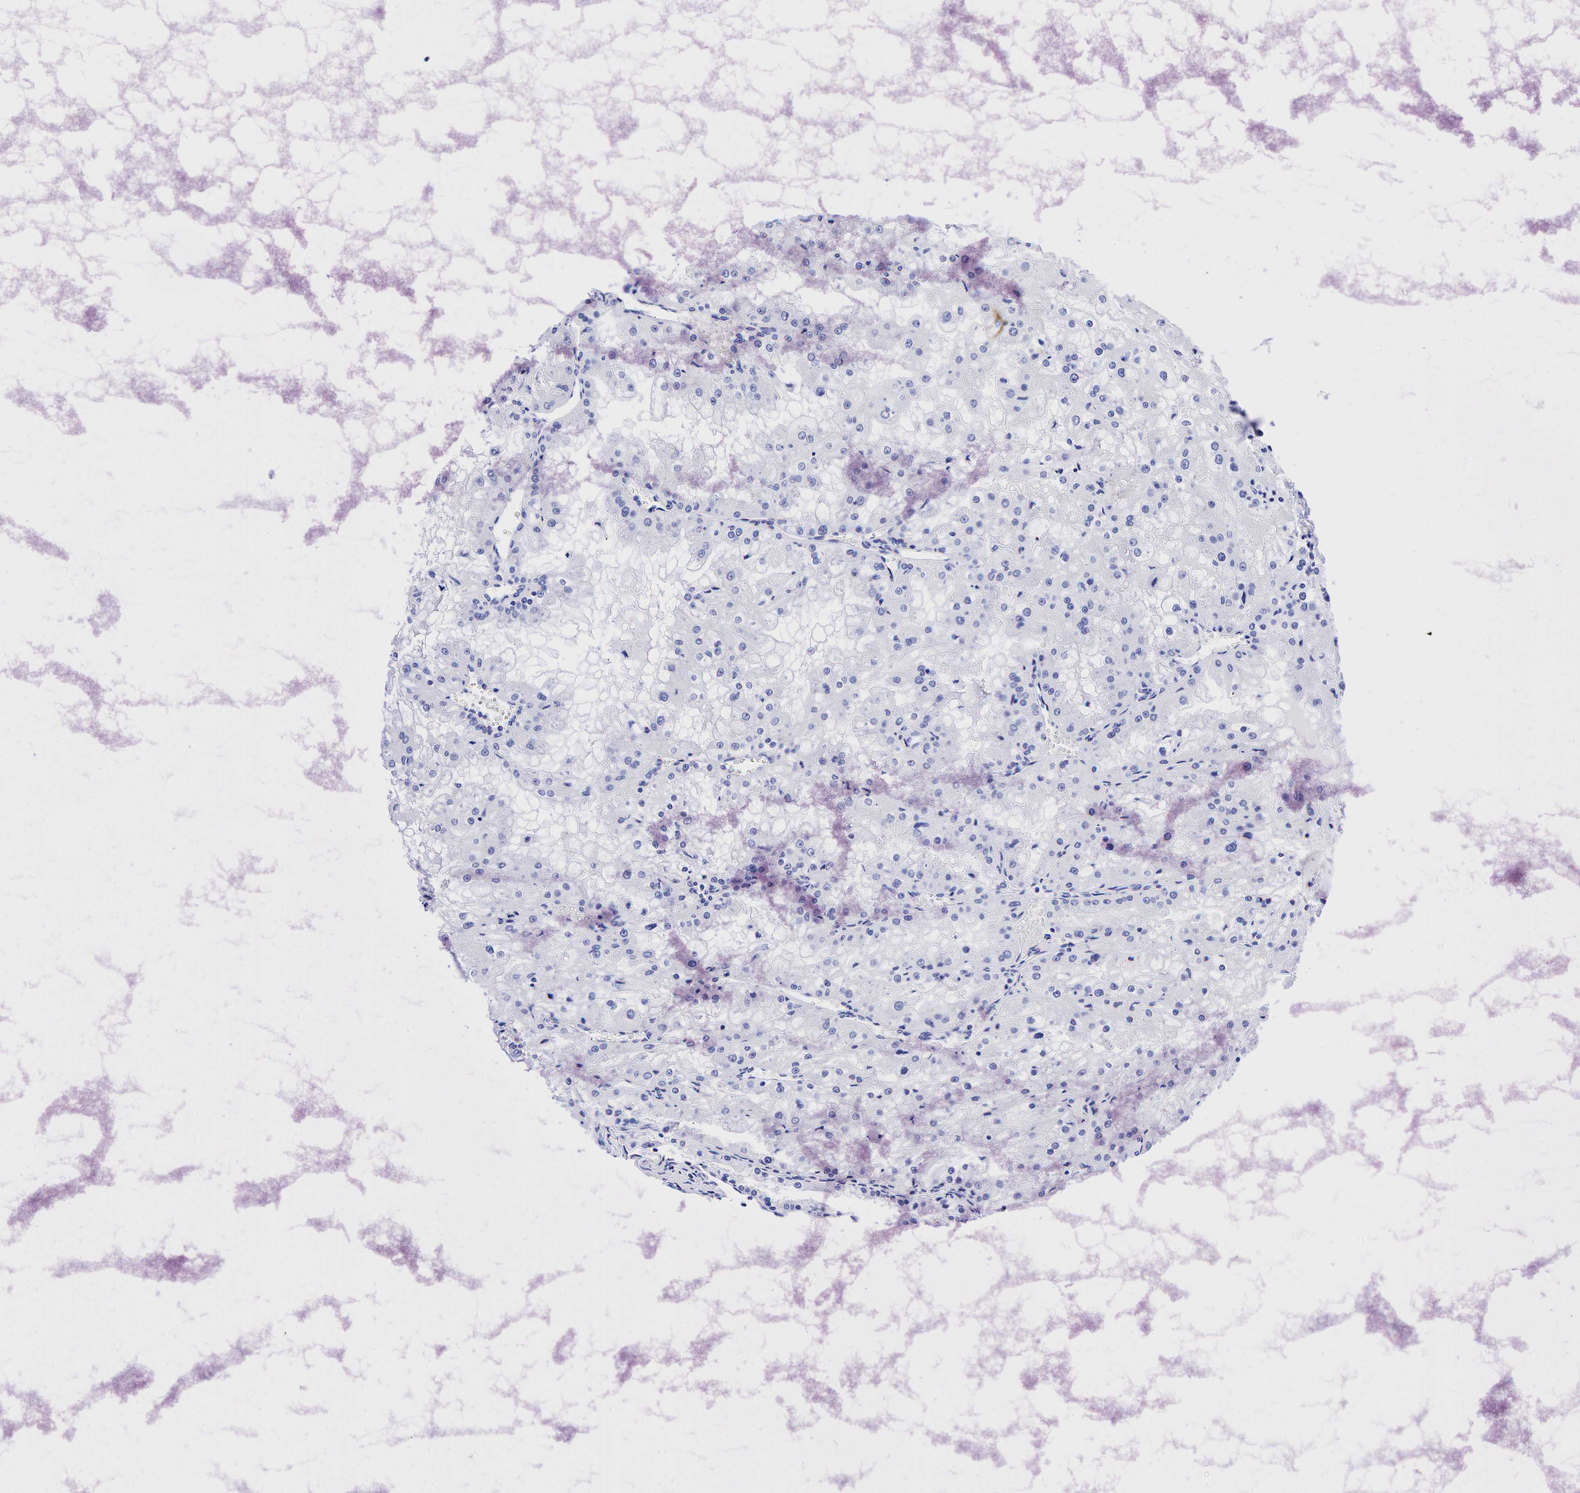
{"staining": {"intensity": "negative", "quantity": "none", "location": "none"}, "tissue": "renal cancer", "cell_type": "Tumor cells", "image_type": "cancer", "snomed": [{"axis": "morphology", "description": "Adenocarcinoma, NOS"}, {"axis": "topography", "description": "Kidney"}], "caption": "A photomicrograph of adenocarcinoma (renal) stained for a protein displays no brown staining in tumor cells.", "gene": "KRT19", "patient": {"sex": "female", "age": 74}}